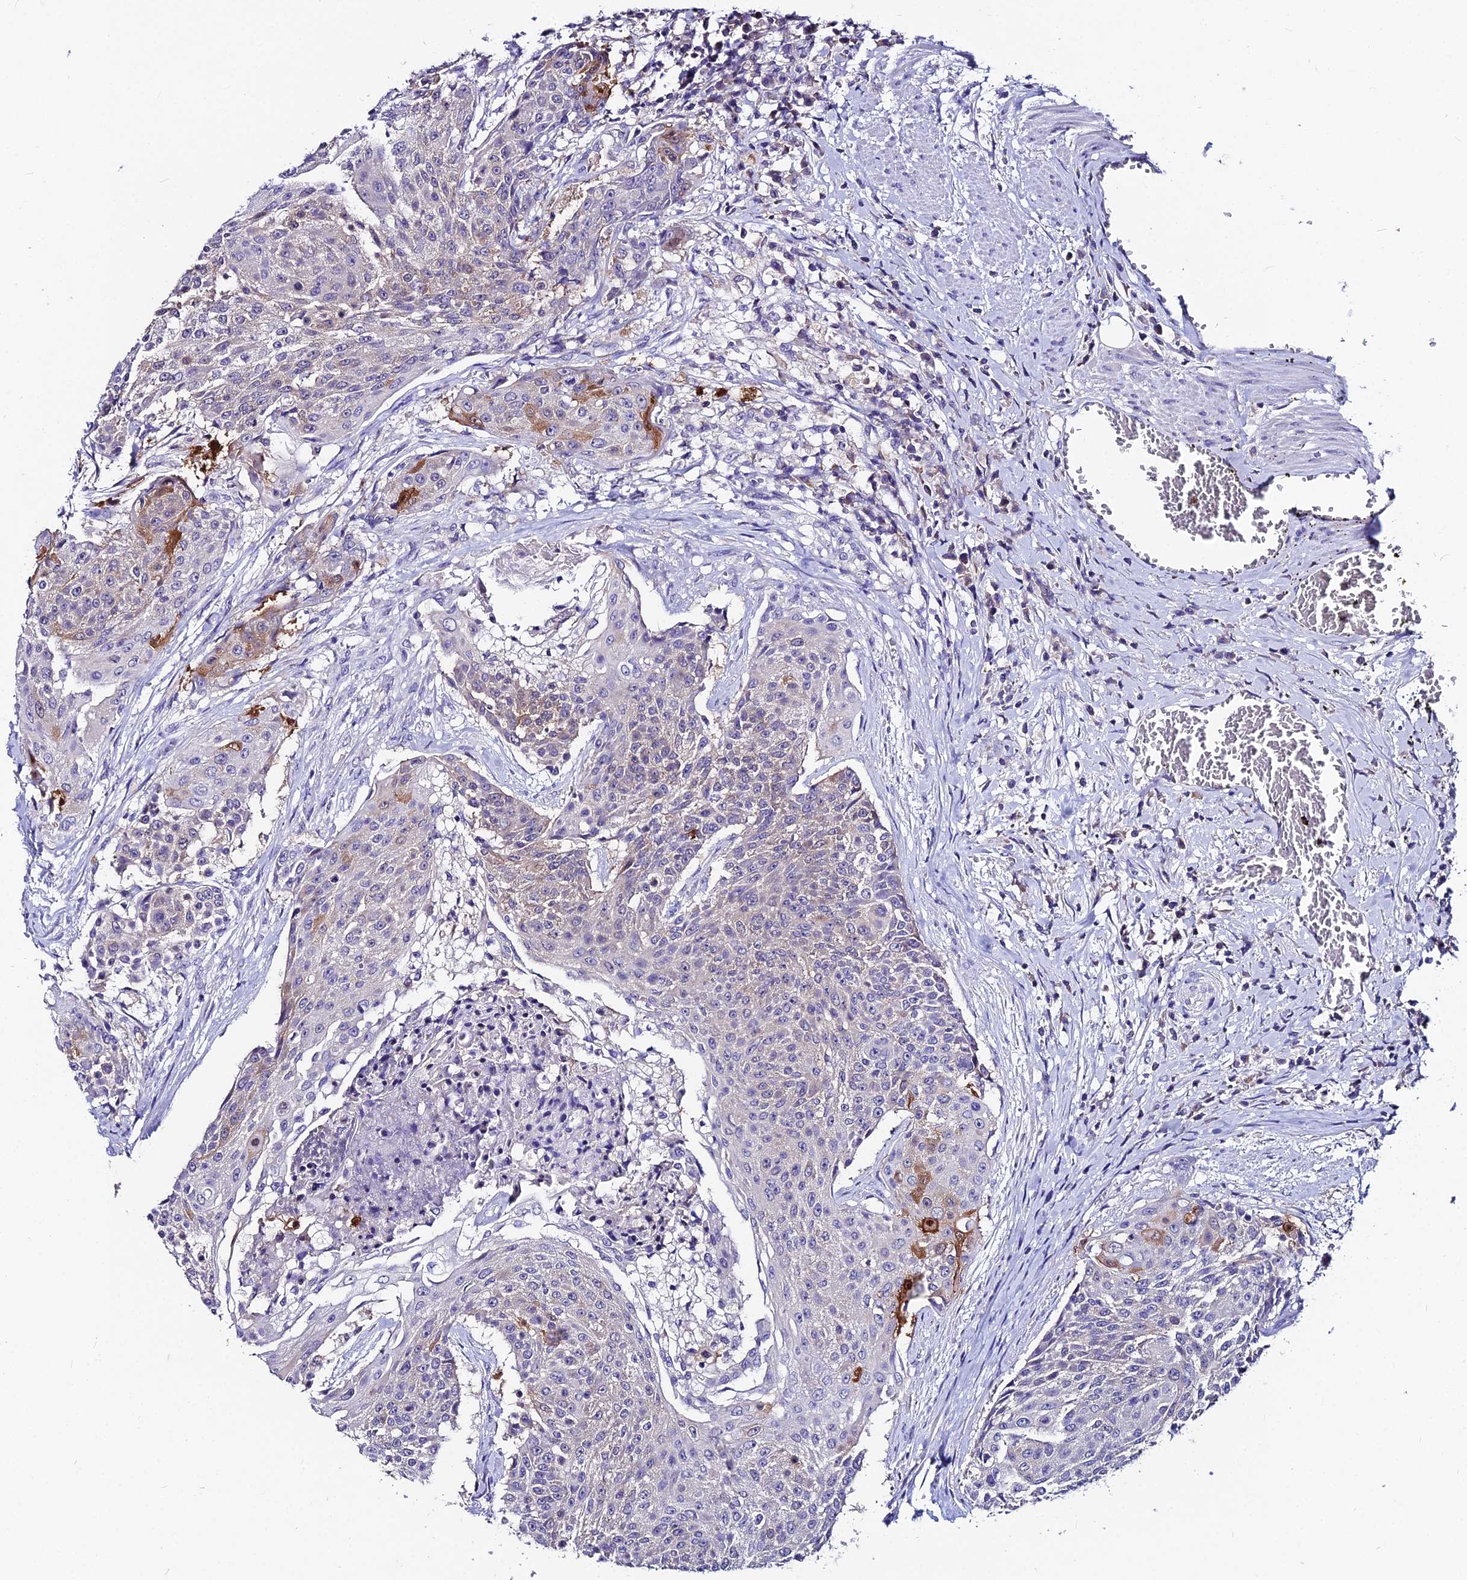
{"staining": {"intensity": "moderate", "quantity": "<25%", "location": "cytoplasmic/membranous"}, "tissue": "urothelial cancer", "cell_type": "Tumor cells", "image_type": "cancer", "snomed": [{"axis": "morphology", "description": "Urothelial carcinoma, High grade"}, {"axis": "topography", "description": "Urinary bladder"}], "caption": "Human urothelial carcinoma (high-grade) stained with a brown dye demonstrates moderate cytoplasmic/membranous positive expression in about <25% of tumor cells.", "gene": "LGALS7", "patient": {"sex": "female", "age": 63}}